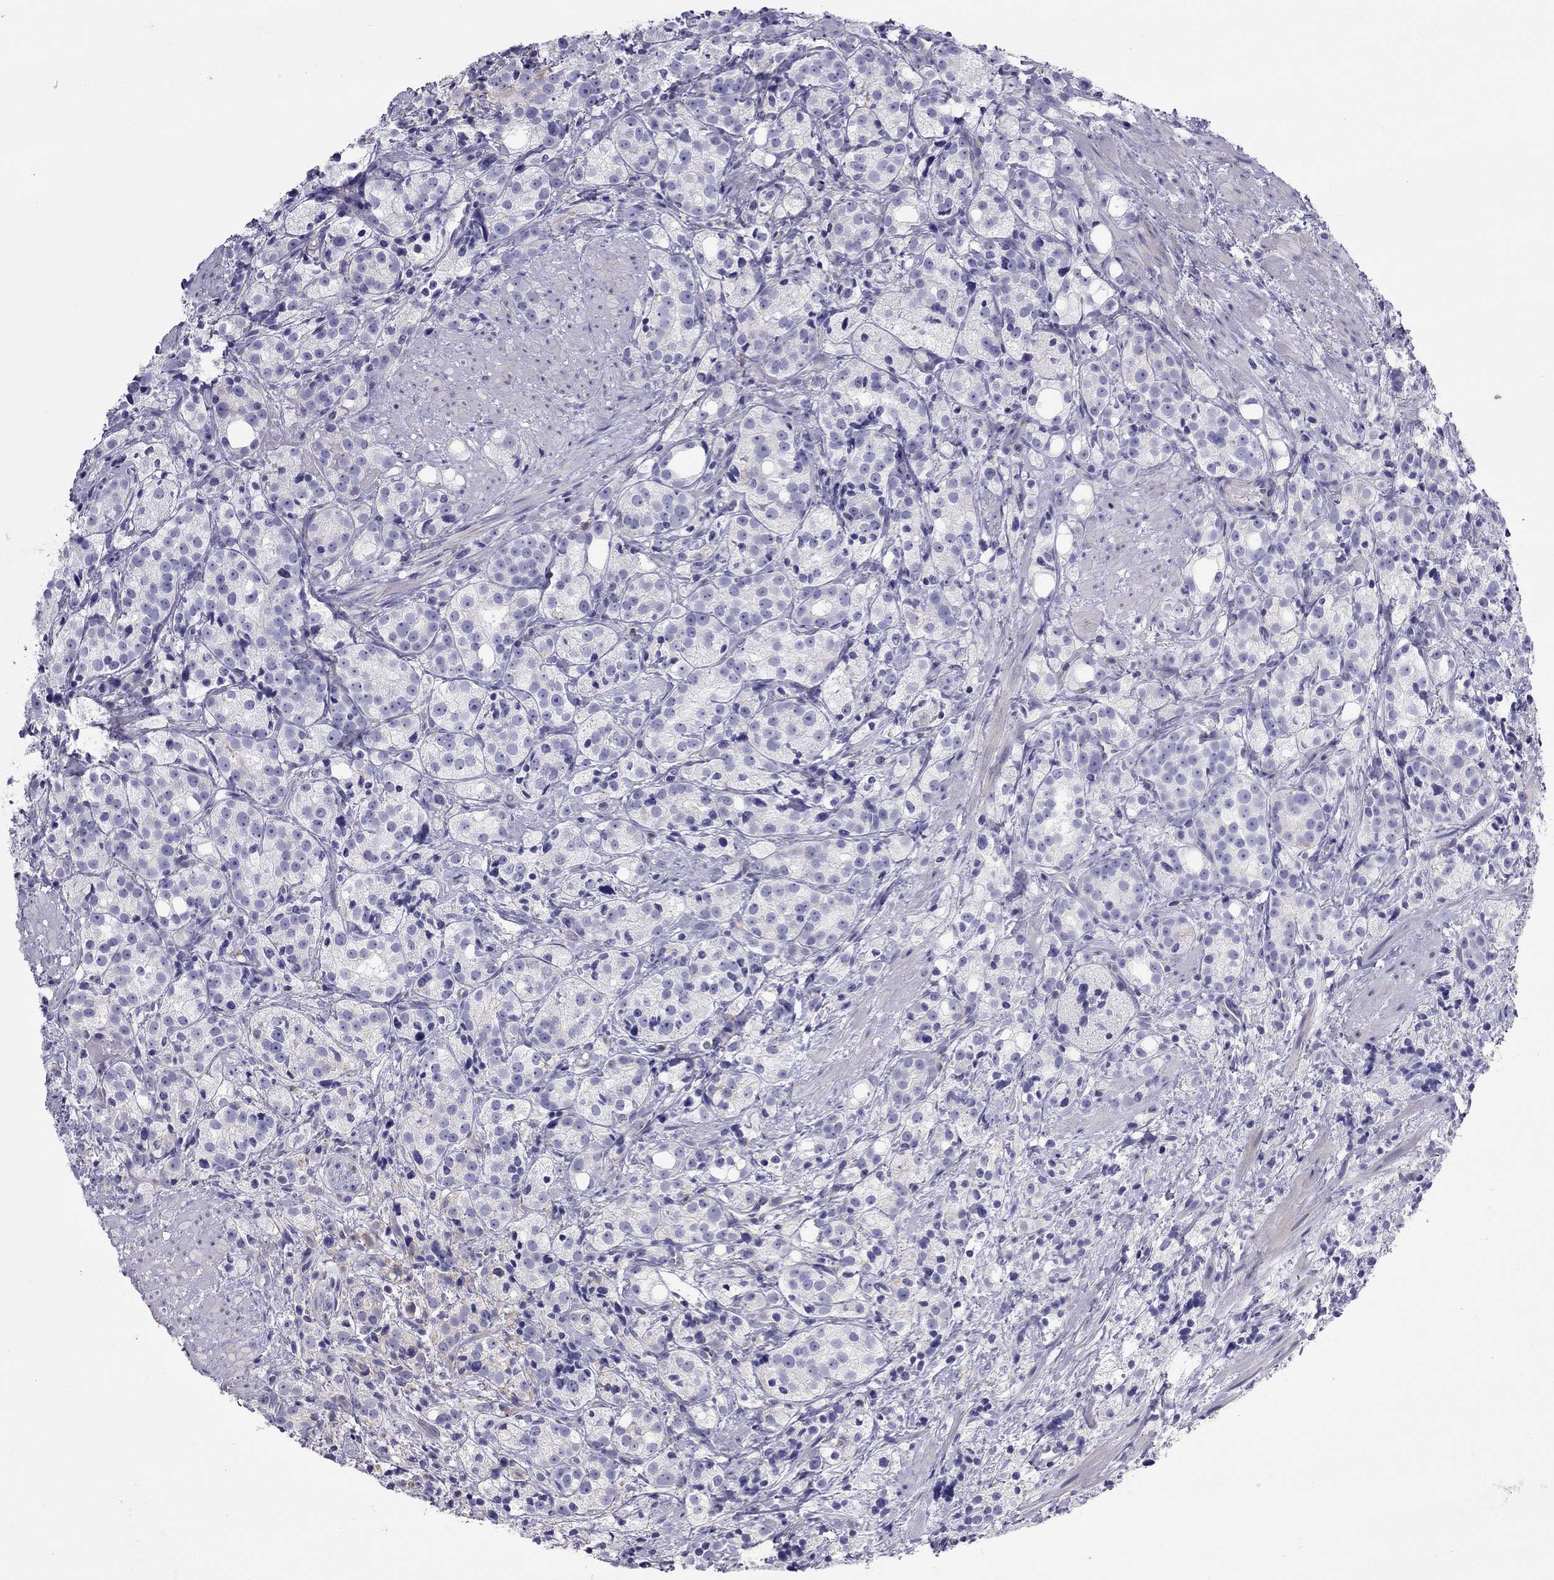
{"staining": {"intensity": "negative", "quantity": "none", "location": "none"}, "tissue": "prostate cancer", "cell_type": "Tumor cells", "image_type": "cancer", "snomed": [{"axis": "morphology", "description": "Adenocarcinoma, High grade"}, {"axis": "topography", "description": "Prostate"}], "caption": "Immunohistochemistry of prostate high-grade adenocarcinoma reveals no expression in tumor cells.", "gene": "ALOX15B", "patient": {"sex": "male", "age": 53}}